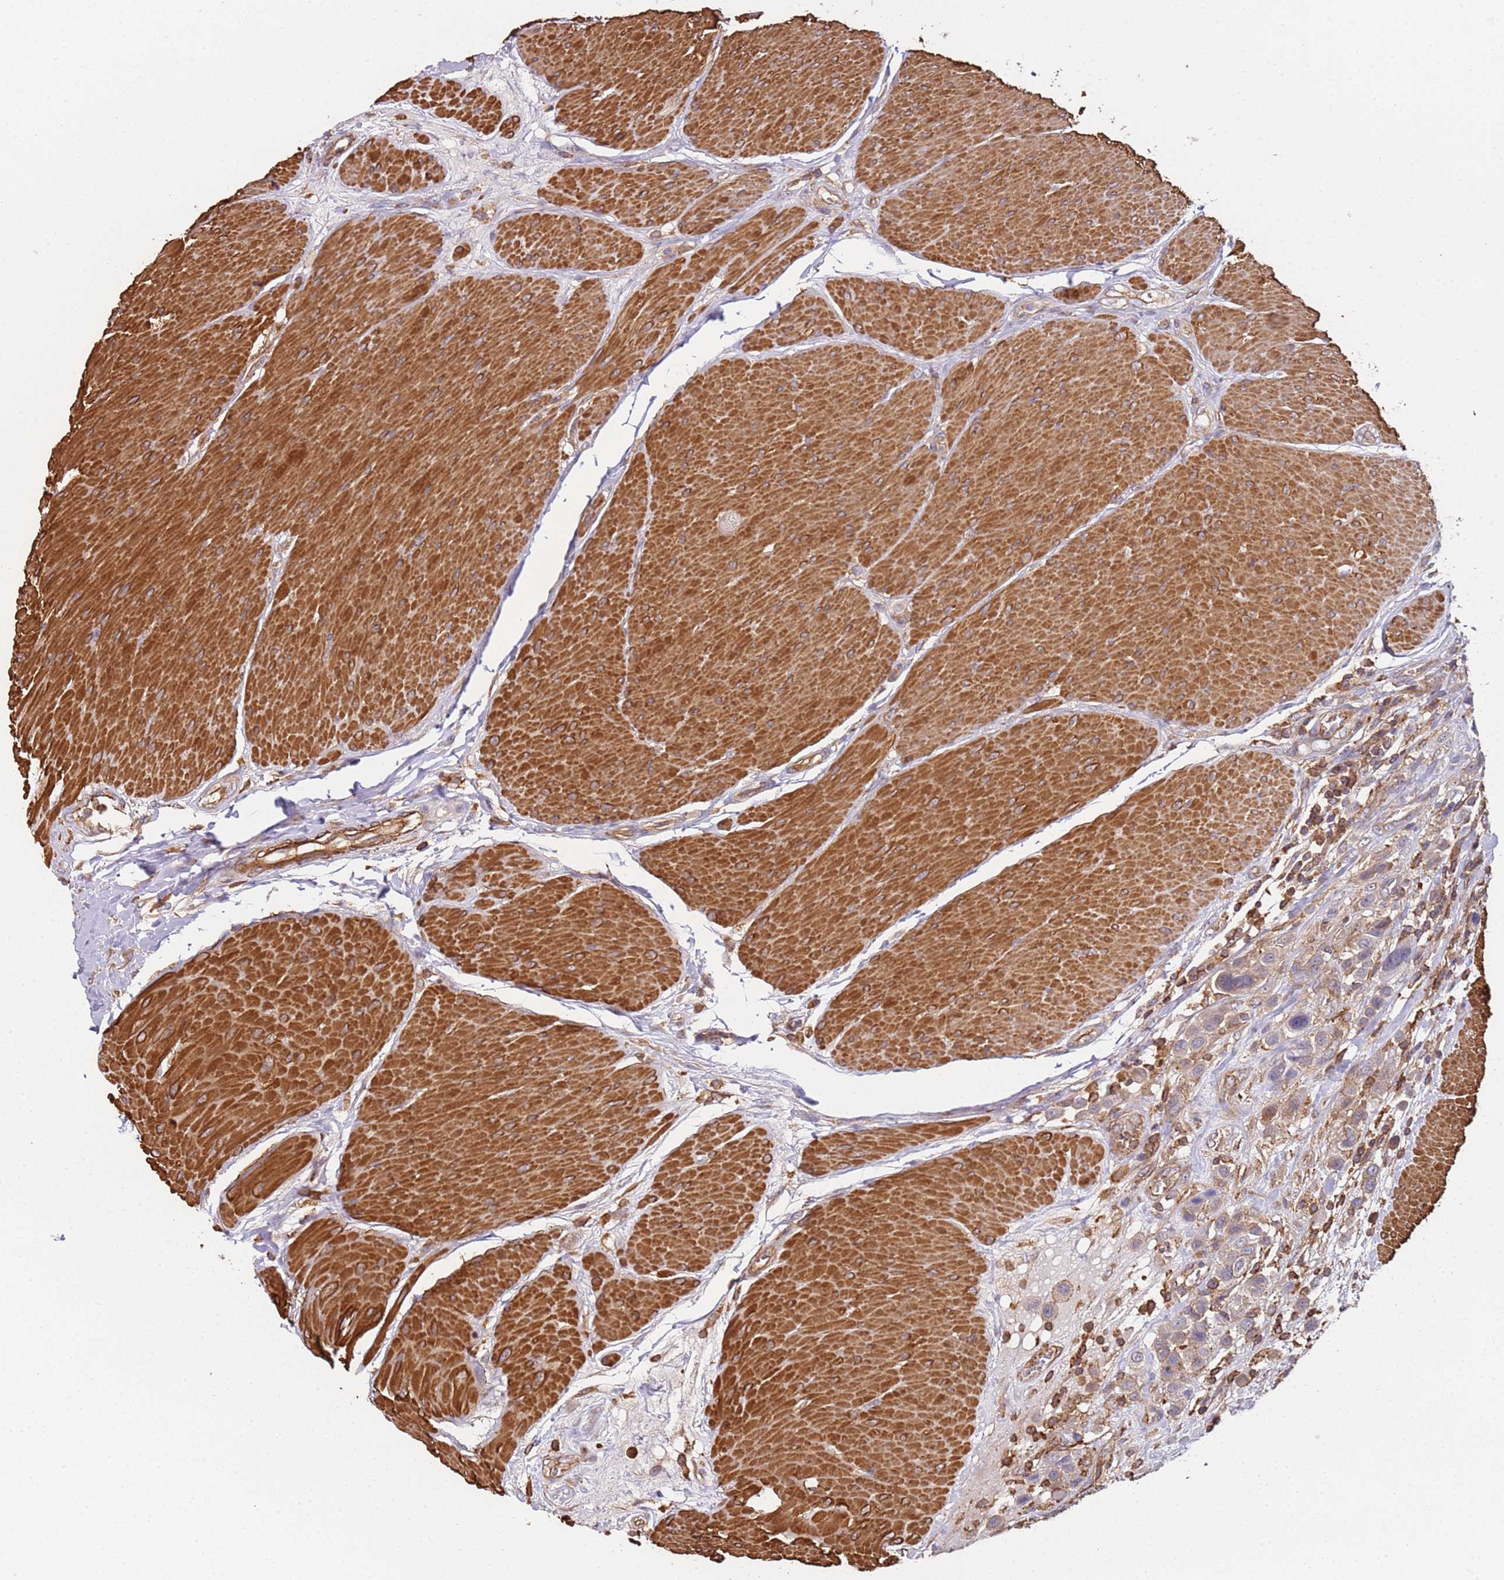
{"staining": {"intensity": "weak", "quantity": ">75%", "location": "cytoplasmic/membranous"}, "tissue": "urothelial cancer", "cell_type": "Tumor cells", "image_type": "cancer", "snomed": [{"axis": "morphology", "description": "Urothelial carcinoma, High grade"}, {"axis": "topography", "description": "Urinary bladder"}], "caption": "Immunohistochemistry staining of urothelial cancer, which shows low levels of weak cytoplasmic/membranous staining in approximately >75% of tumor cells indicating weak cytoplasmic/membranous protein staining. The staining was performed using DAB (3,3'-diaminobenzidine) (brown) for protein detection and nuclei were counterstained in hematoxylin (blue).", "gene": "CYP2U1", "patient": {"sex": "male", "age": 50}}